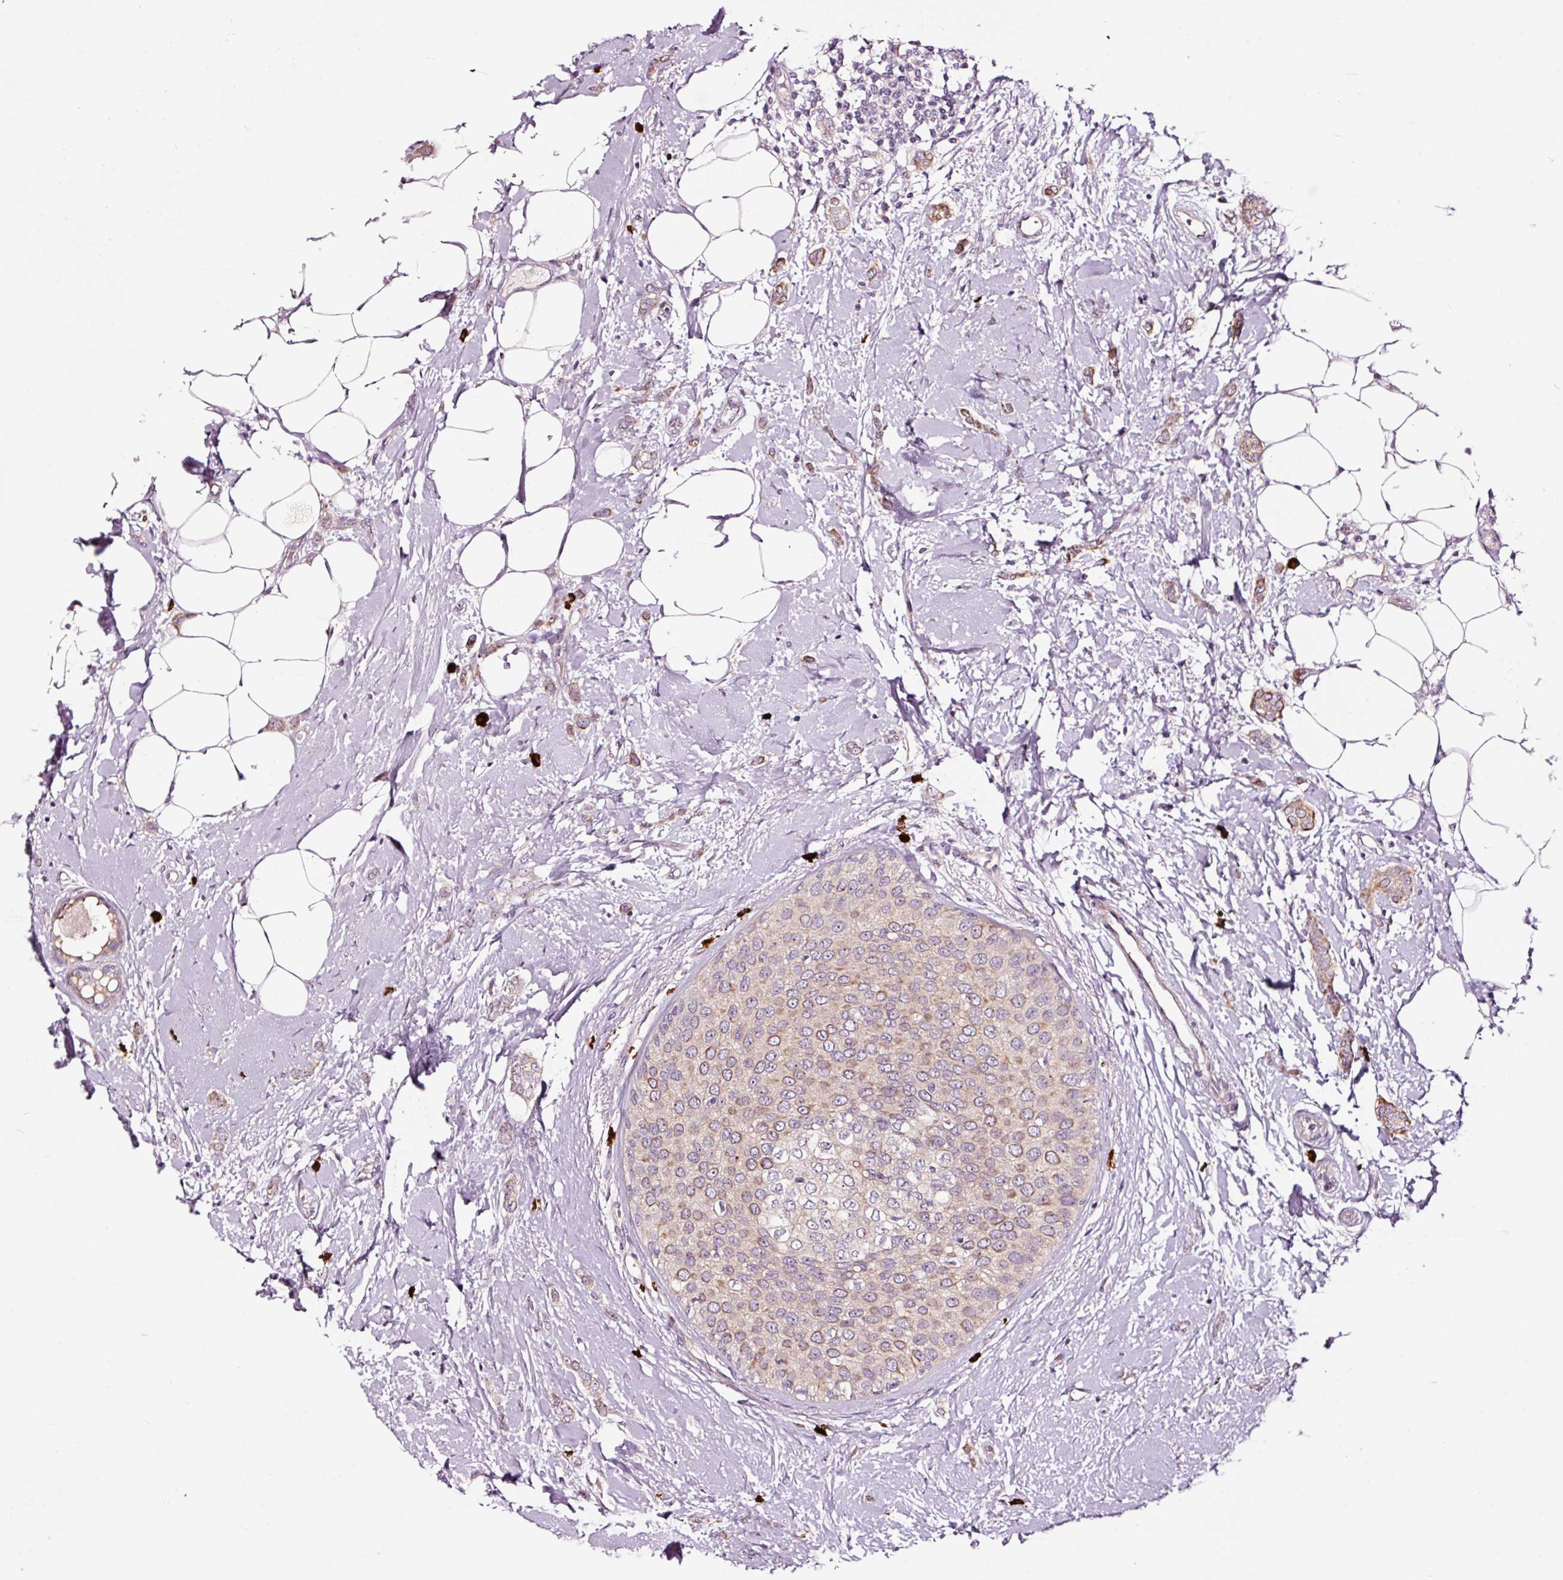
{"staining": {"intensity": "weak", "quantity": "25%-75%", "location": "cytoplasmic/membranous"}, "tissue": "breast cancer", "cell_type": "Tumor cells", "image_type": "cancer", "snomed": [{"axis": "morphology", "description": "Duct carcinoma"}, {"axis": "topography", "description": "Breast"}], "caption": "Human breast cancer (intraductal carcinoma) stained with a brown dye demonstrates weak cytoplasmic/membranous positive expression in about 25%-75% of tumor cells.", "gene": "UTP14A", "patient": {"sex": "female", "age": 72}}